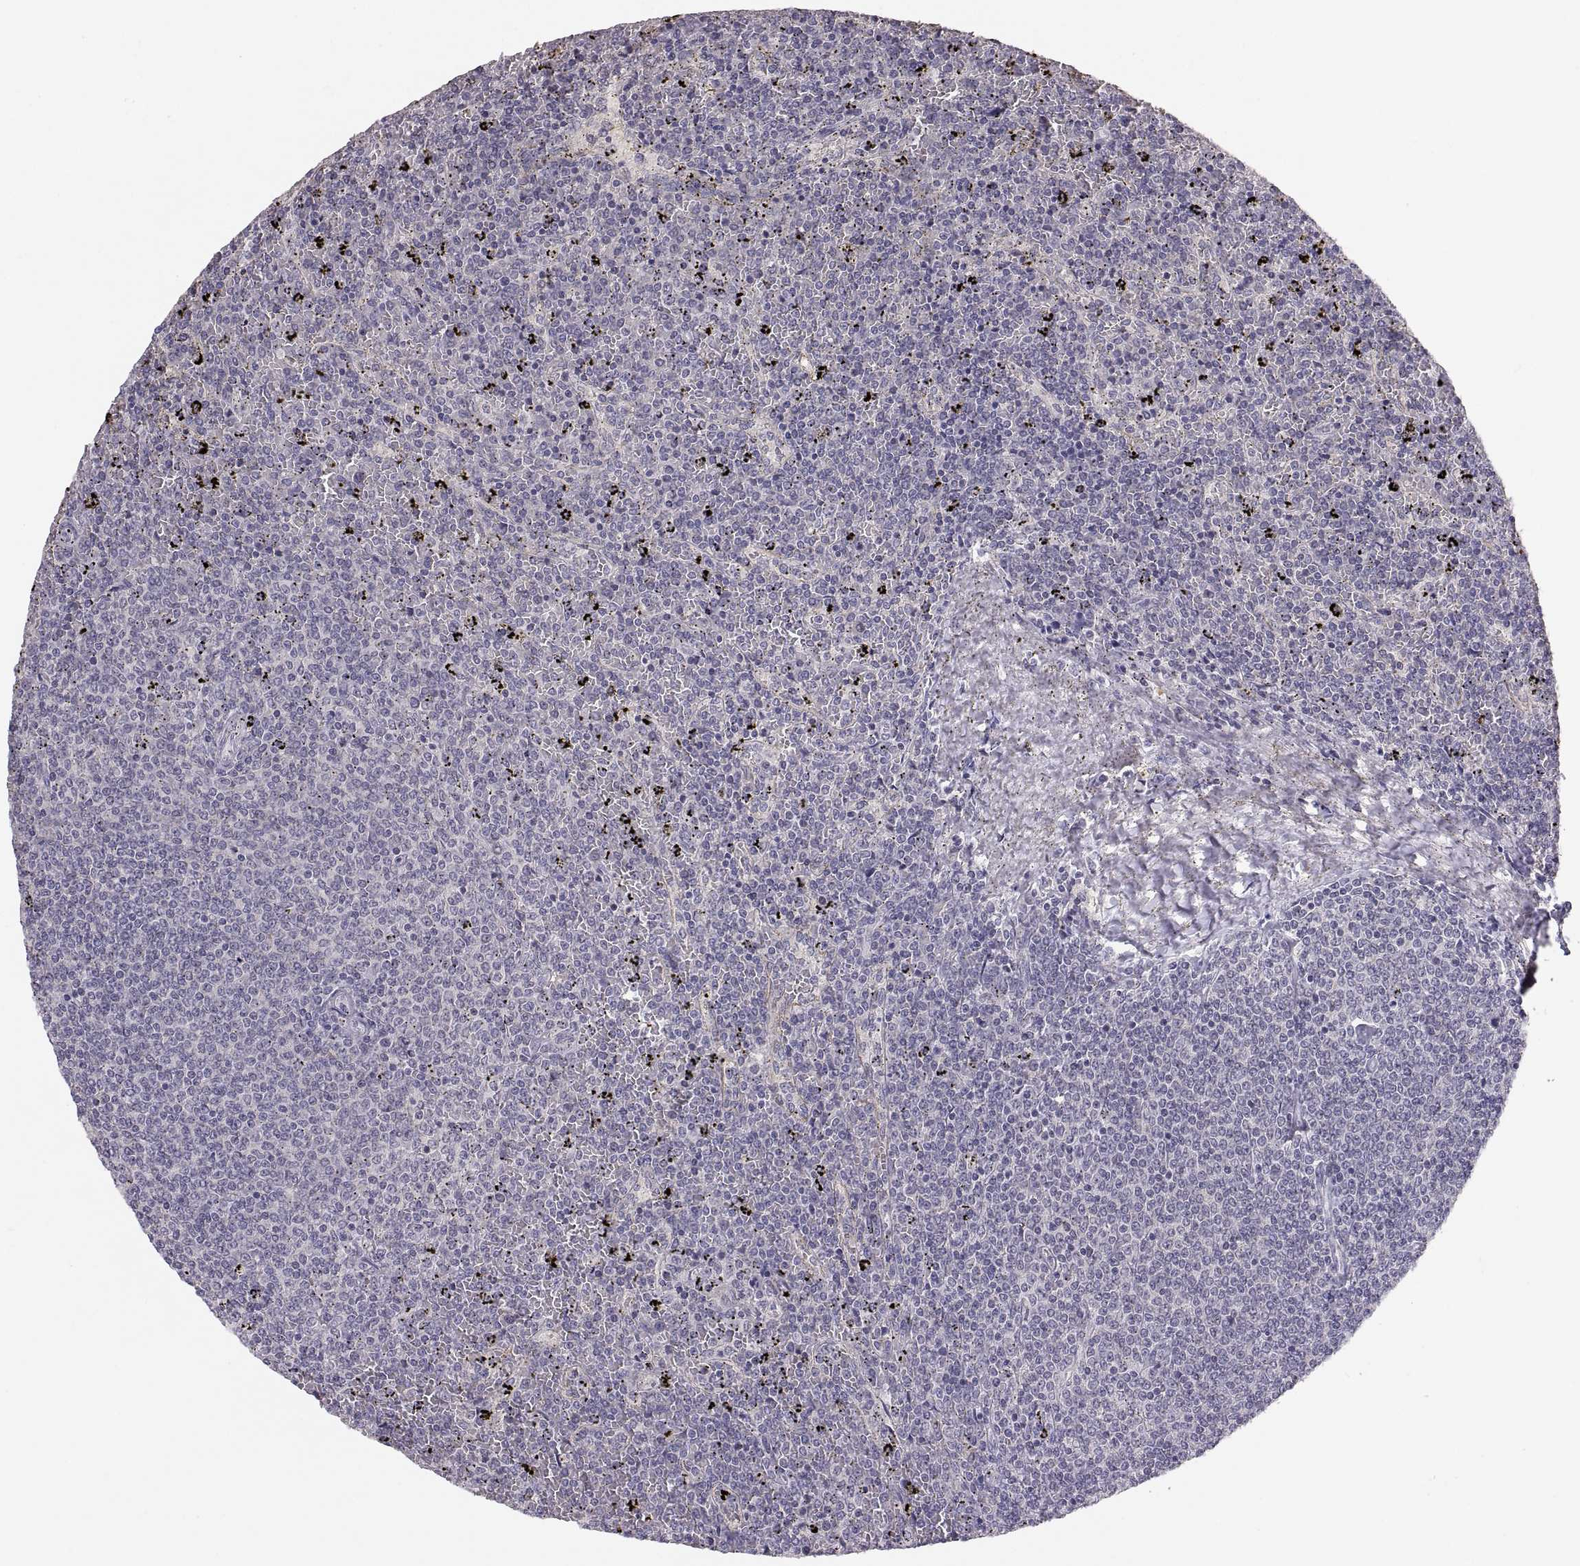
{"staining": {"intensity": "negative", "quantity": "none", "location": "none"}, "tissue": "lymphoma", "cell_type": "Tumor cells", "image_type": "cancer", "snomed": [{"axis": "morphology", "description": "Malignant lymphoma, non-Hodgkin's type, Low grade"}, {"axis": "topography", "description": "Spleen"}], "caption": "Immunohistochemistry histopathology image of human low-grade malignant lymphoma, non-Hodgkin's type stained for a protein (brown), which demonstrates no positivity in tumor cells. The staining was performed using DAB (3,3'-diaminobenzidine) to visualize the protein expression in brown, while the nuclei were stained in blue with hematoxylin (Magnification: 20x).", "gene": "CDH2", "patient": {"sex": "female", "age": 77}}